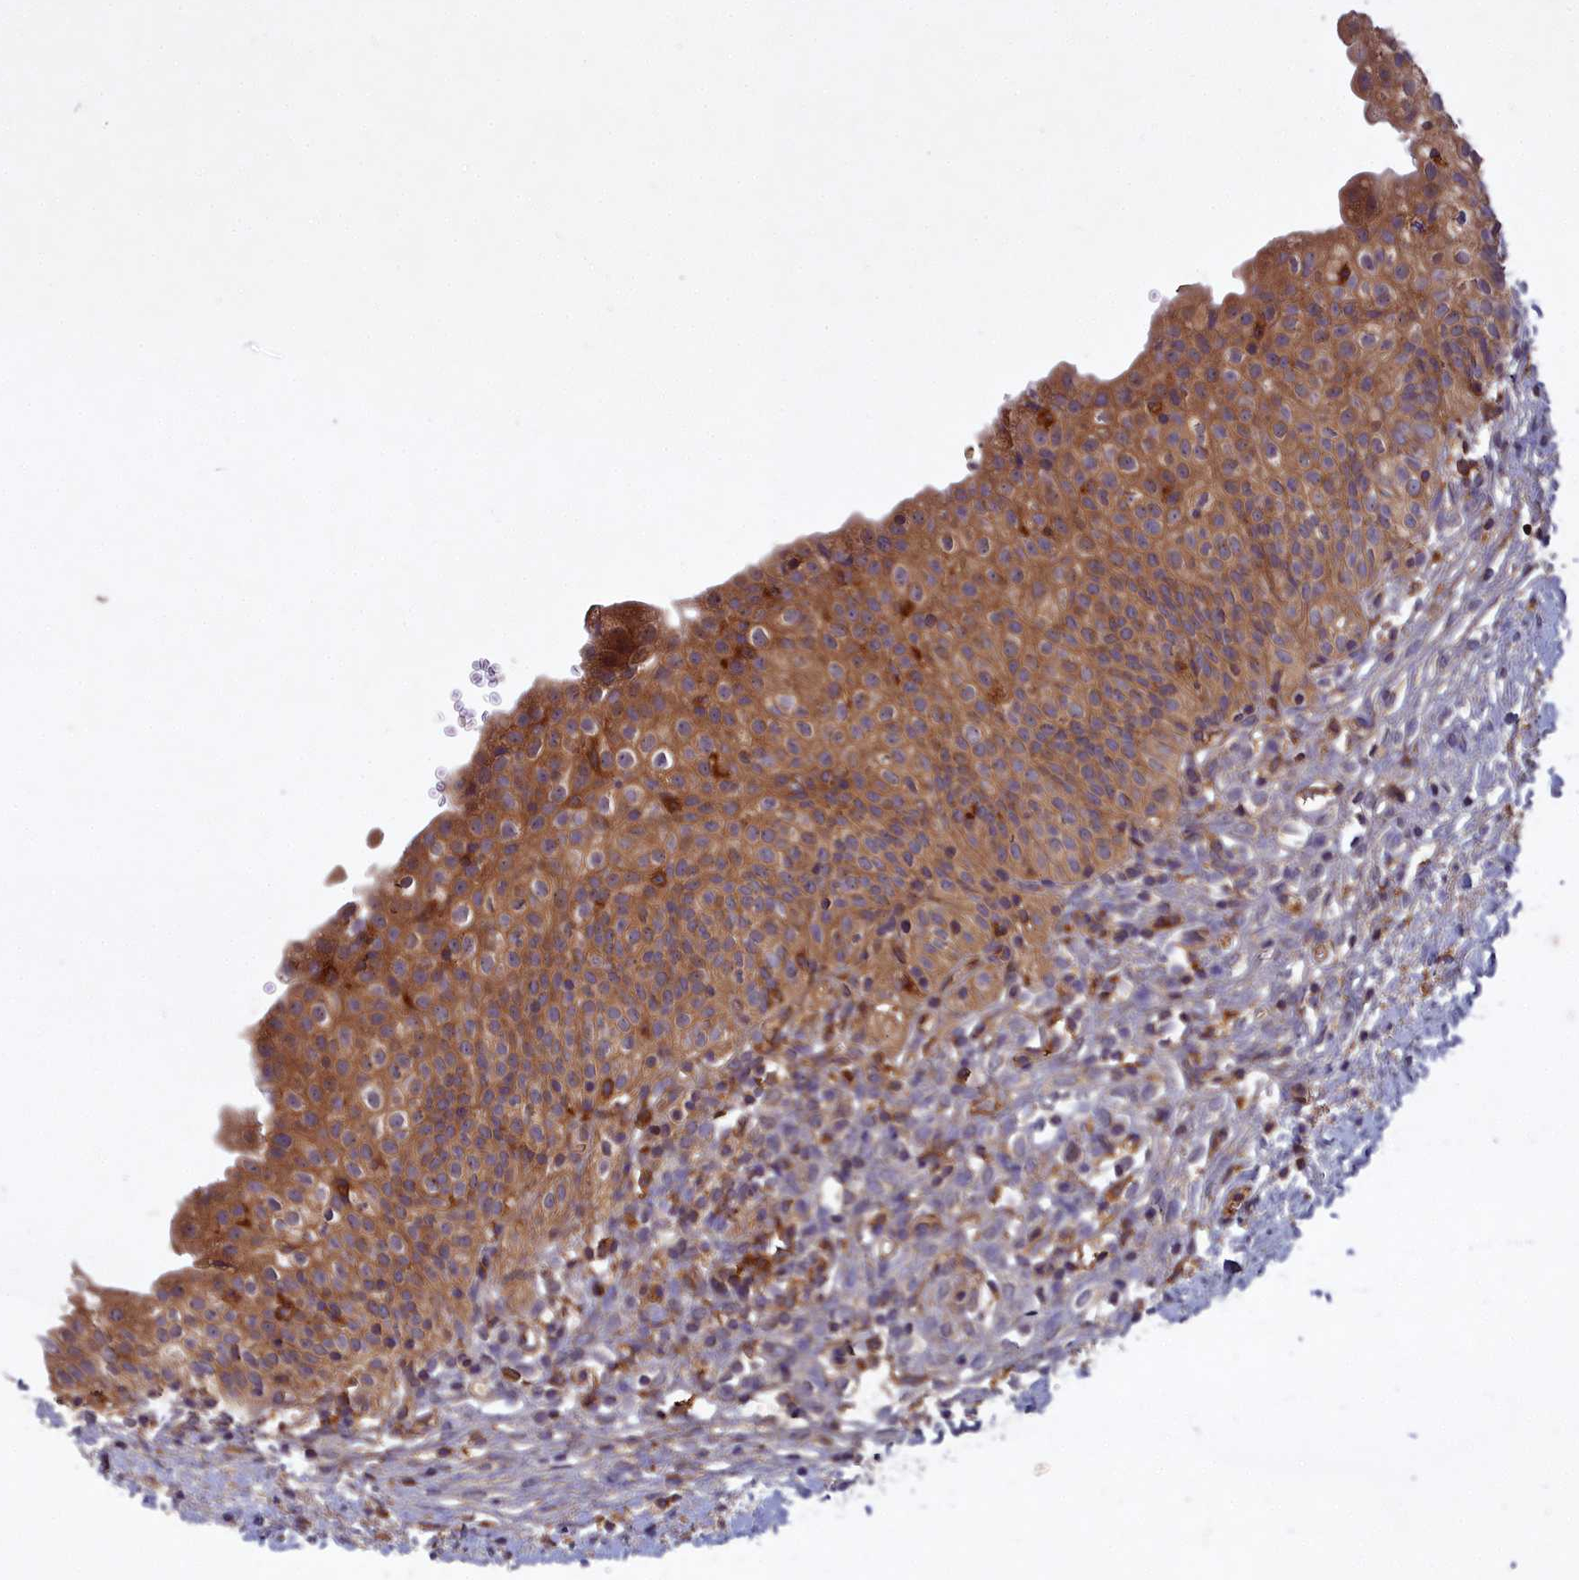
{"staining": {"intensity": "moderate", "quantity": ">75%", "location": "cytoplasmic/membranous"}, "tissue": "urinary bladder", "cell_type": "Urothelial cells", "image_type": "normal", "snomed": [{"axis": "morphology", "description": "Normal tissue, NOS"}, {"axis": "topography", "description": "Urinary bladder"}], "caption": "Immunohistochemistry histopathology image of benign urinary bladder: human urinary bladder stained using IHC demonstrates medium levels of moderate protein expression localized specifically in the cytoplasmic/membranous of urothelial cells, appearing as a cytoplasmic/membranous brown color.", "gene": "CCDC167", "patient": {"sex": "male", "age": 55}}